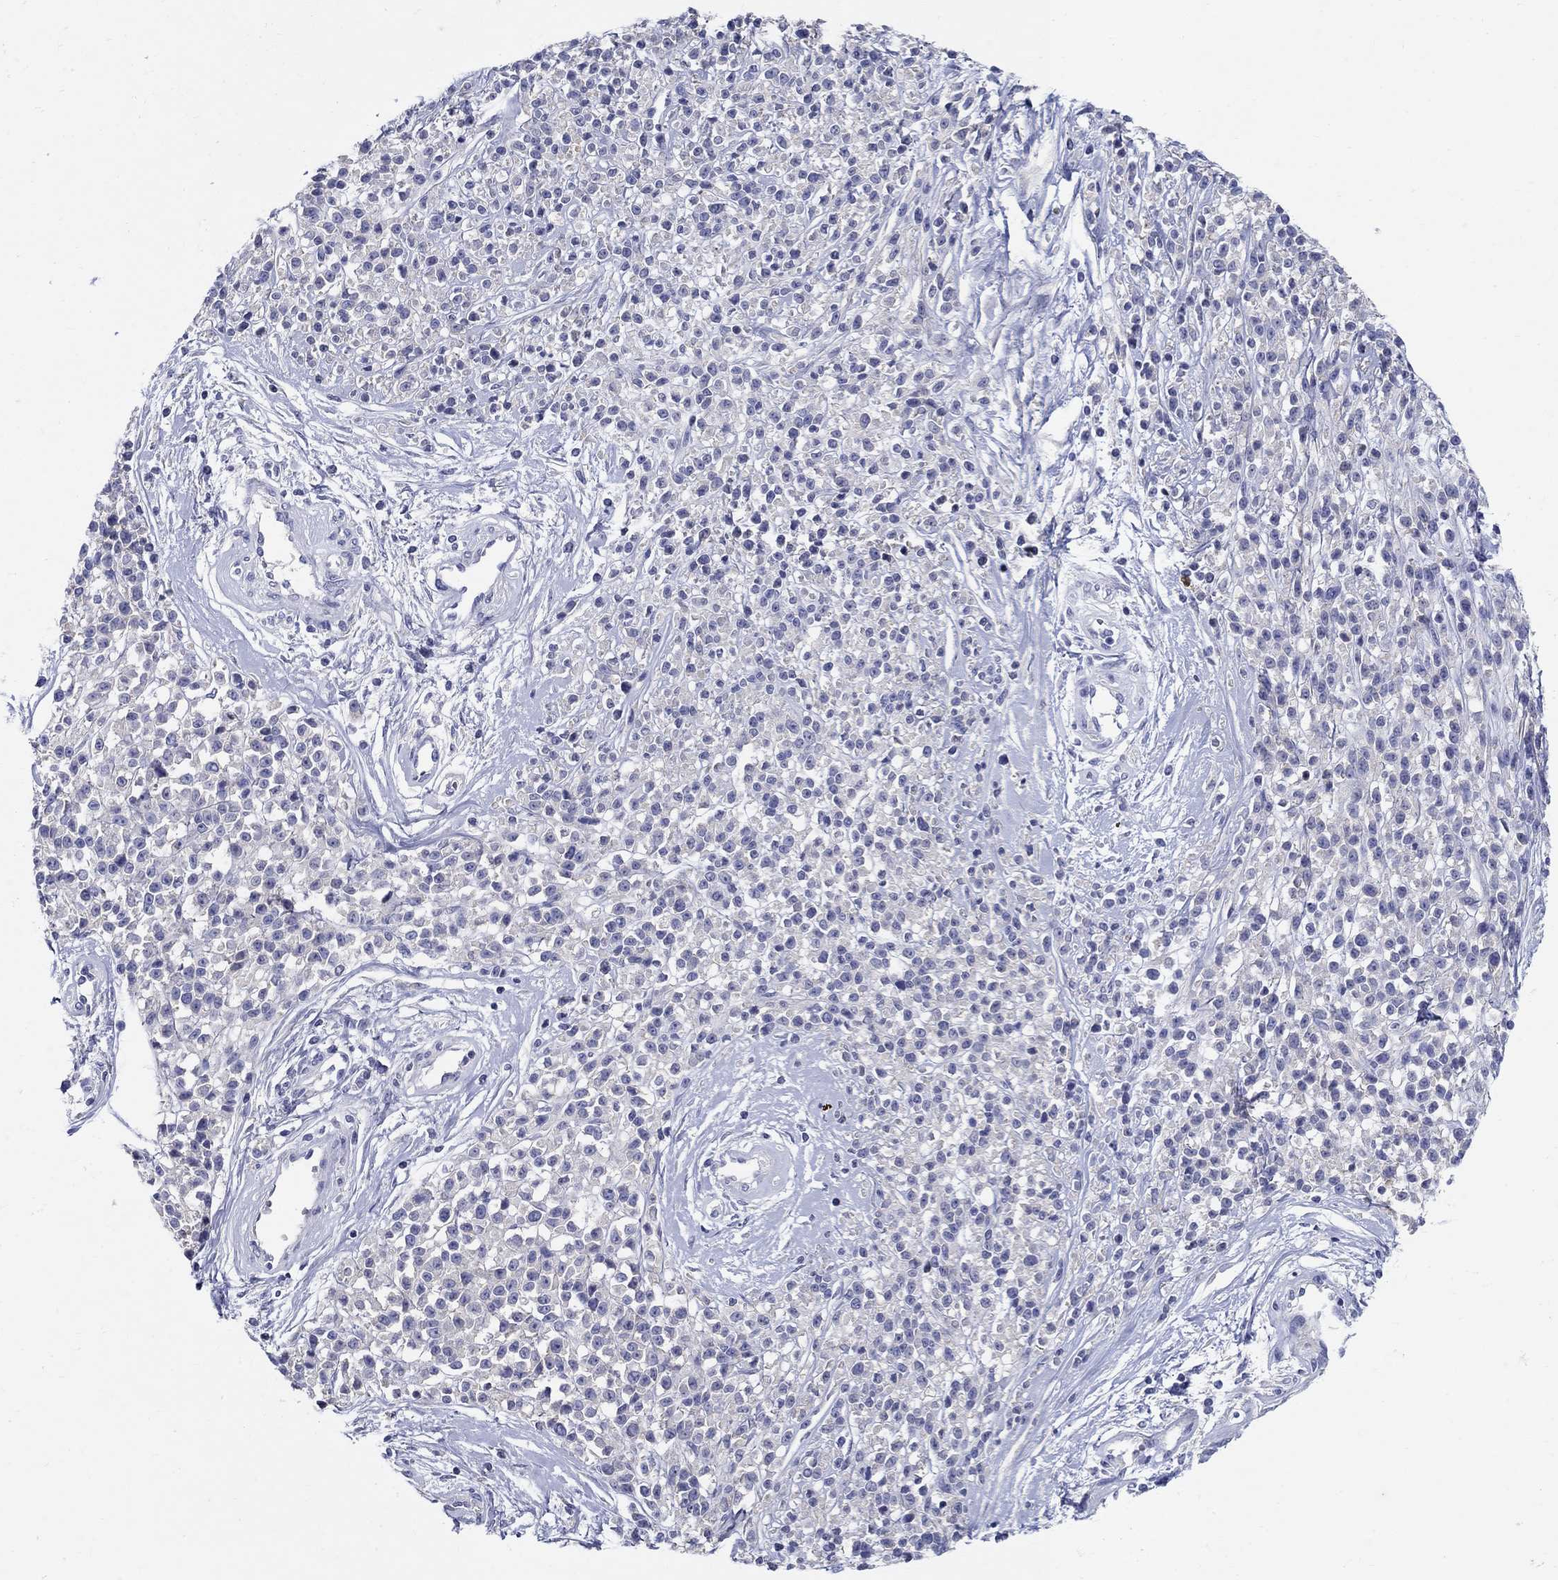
{"staining": {"intensity": "negative", "quantity": "none", "location": "none"}, "tissue": "melanoma", "cell_type": "Tumor cells", "image_type": "cancer", "snomed": [{"axis": "morphology", "description": "Malignant melanoma, NOS"}, {"axis": "topography", "description": "Skin"}, {"axis": "topography", "description": "Skin of trunk"}], "caption": "Image shows no protein positivity in tumor cells of melanoma tissue. The staining is performed using DAB brown chromogen with nuclei counter-stained in using hematoxylin.", "gene": "CRYGD", "patient": {"sex": "male", "age": 74}}